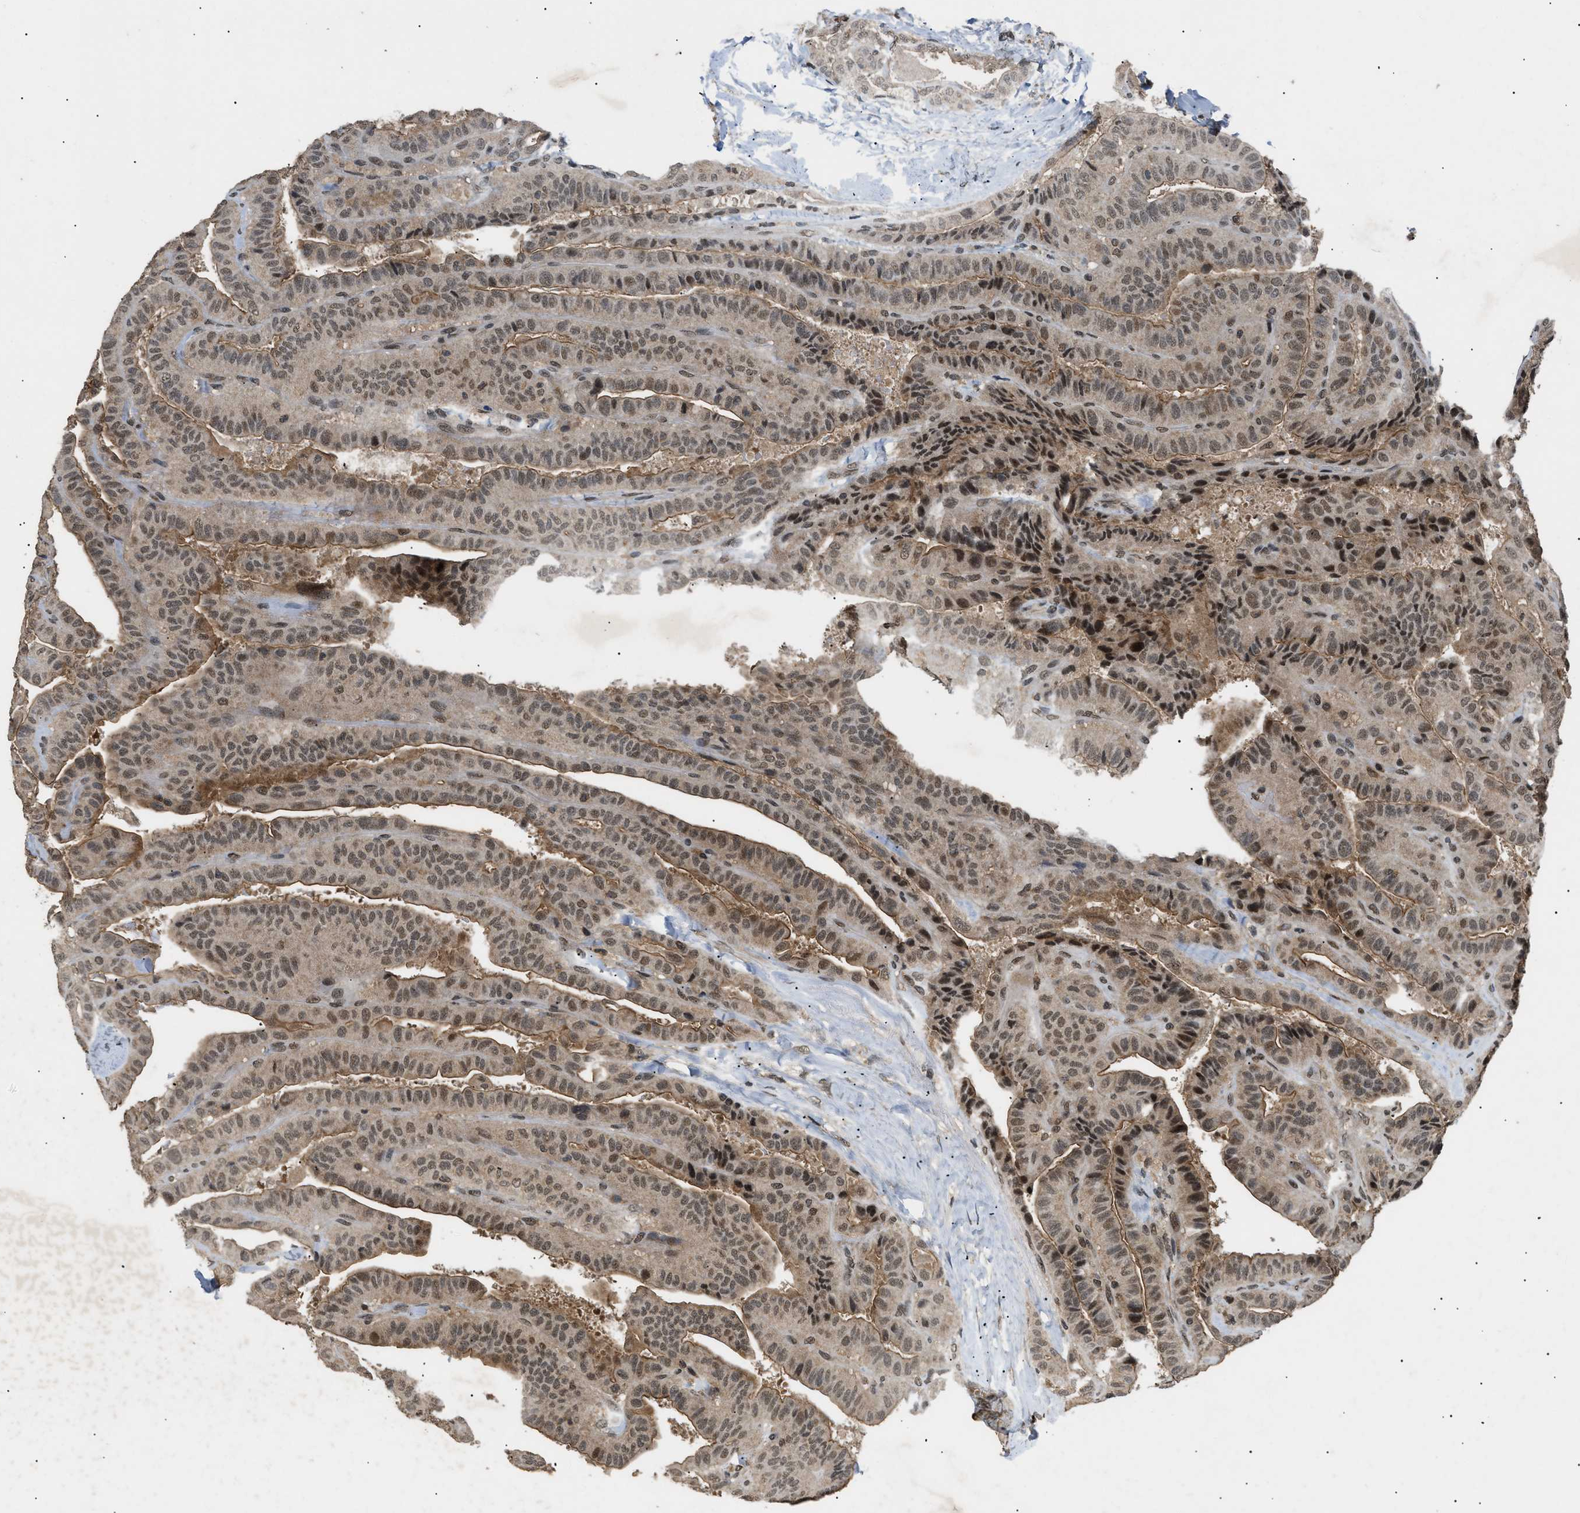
{"staining": {"intensity": "weak", "quantity": ">75%", "location": "nuclear"}, "tissue": "thyroid cancer", "cell_type": "Tumor cells", "image_type": "cancer", "snomed": [{"axis": "morphology", "description": "Papillary adenocarcinoma, NOS"}, {"axis": "topography", "description": "Thyroid gland"}], "caption": "A brown stain labels weak nuclear expression of a protein in thyroid cancer (papillary adenocarcinoma) tumor cells.", "gene": "RBM5", "patient": {"sex": "male", "age": 77}}